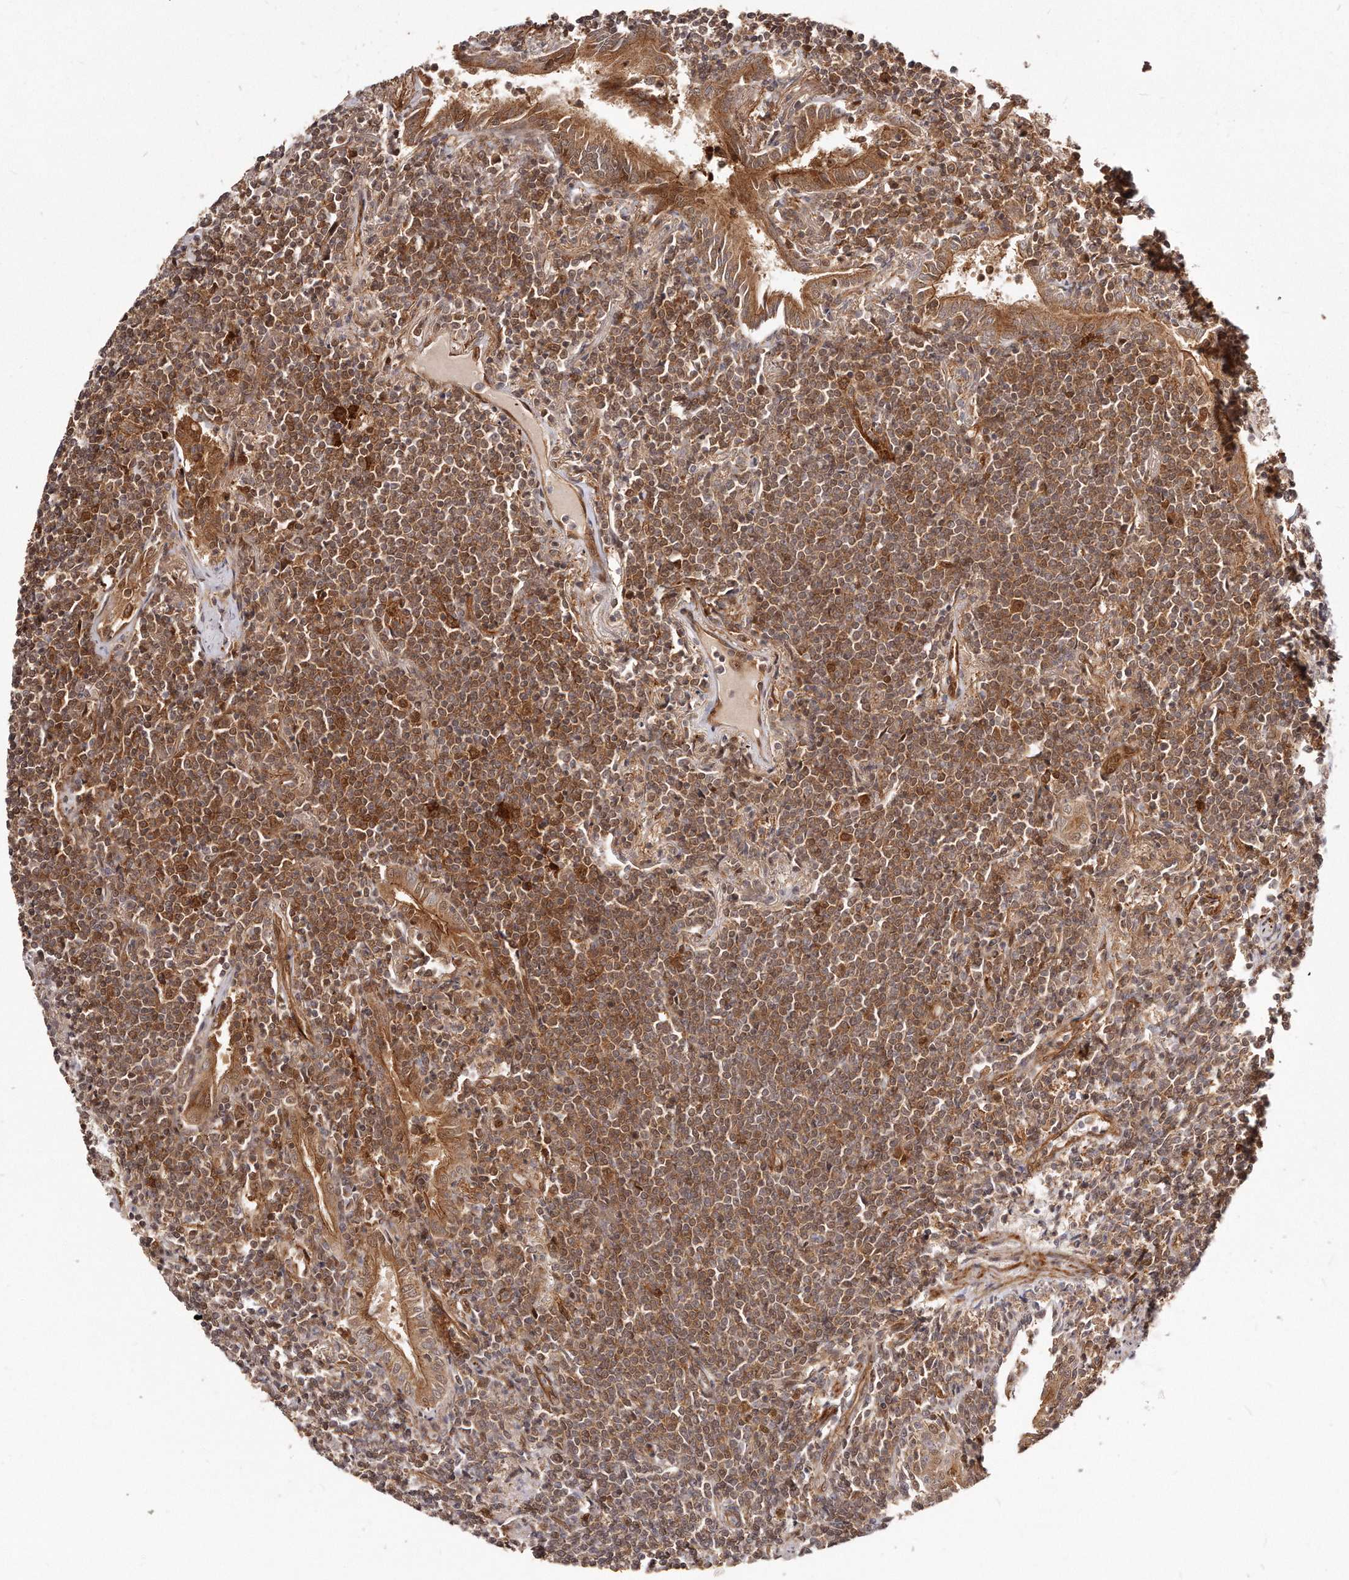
{"staining": {"intensity": "moderate", "quantity": ">75%", "location": "cytoplasmic/membranous"}, "tissue": "lymphoma", "cell_type": "Tumor cells", "image_type": "cancer", "snomed": [{"axis": "morphology", "description": "Malignant lymphoma, non-Hodgkin's type, Low grade"}, {"axis": "topography", "description": "Lung"}], "caption": "Tumor cells display medium levels of moderate cytoplasmic/membranous staining in about >75% of cells in lymphoma. Nuclei are stained in blue.", "gene": "GBP4", "patient": {"sex": "female", "age": 71}}